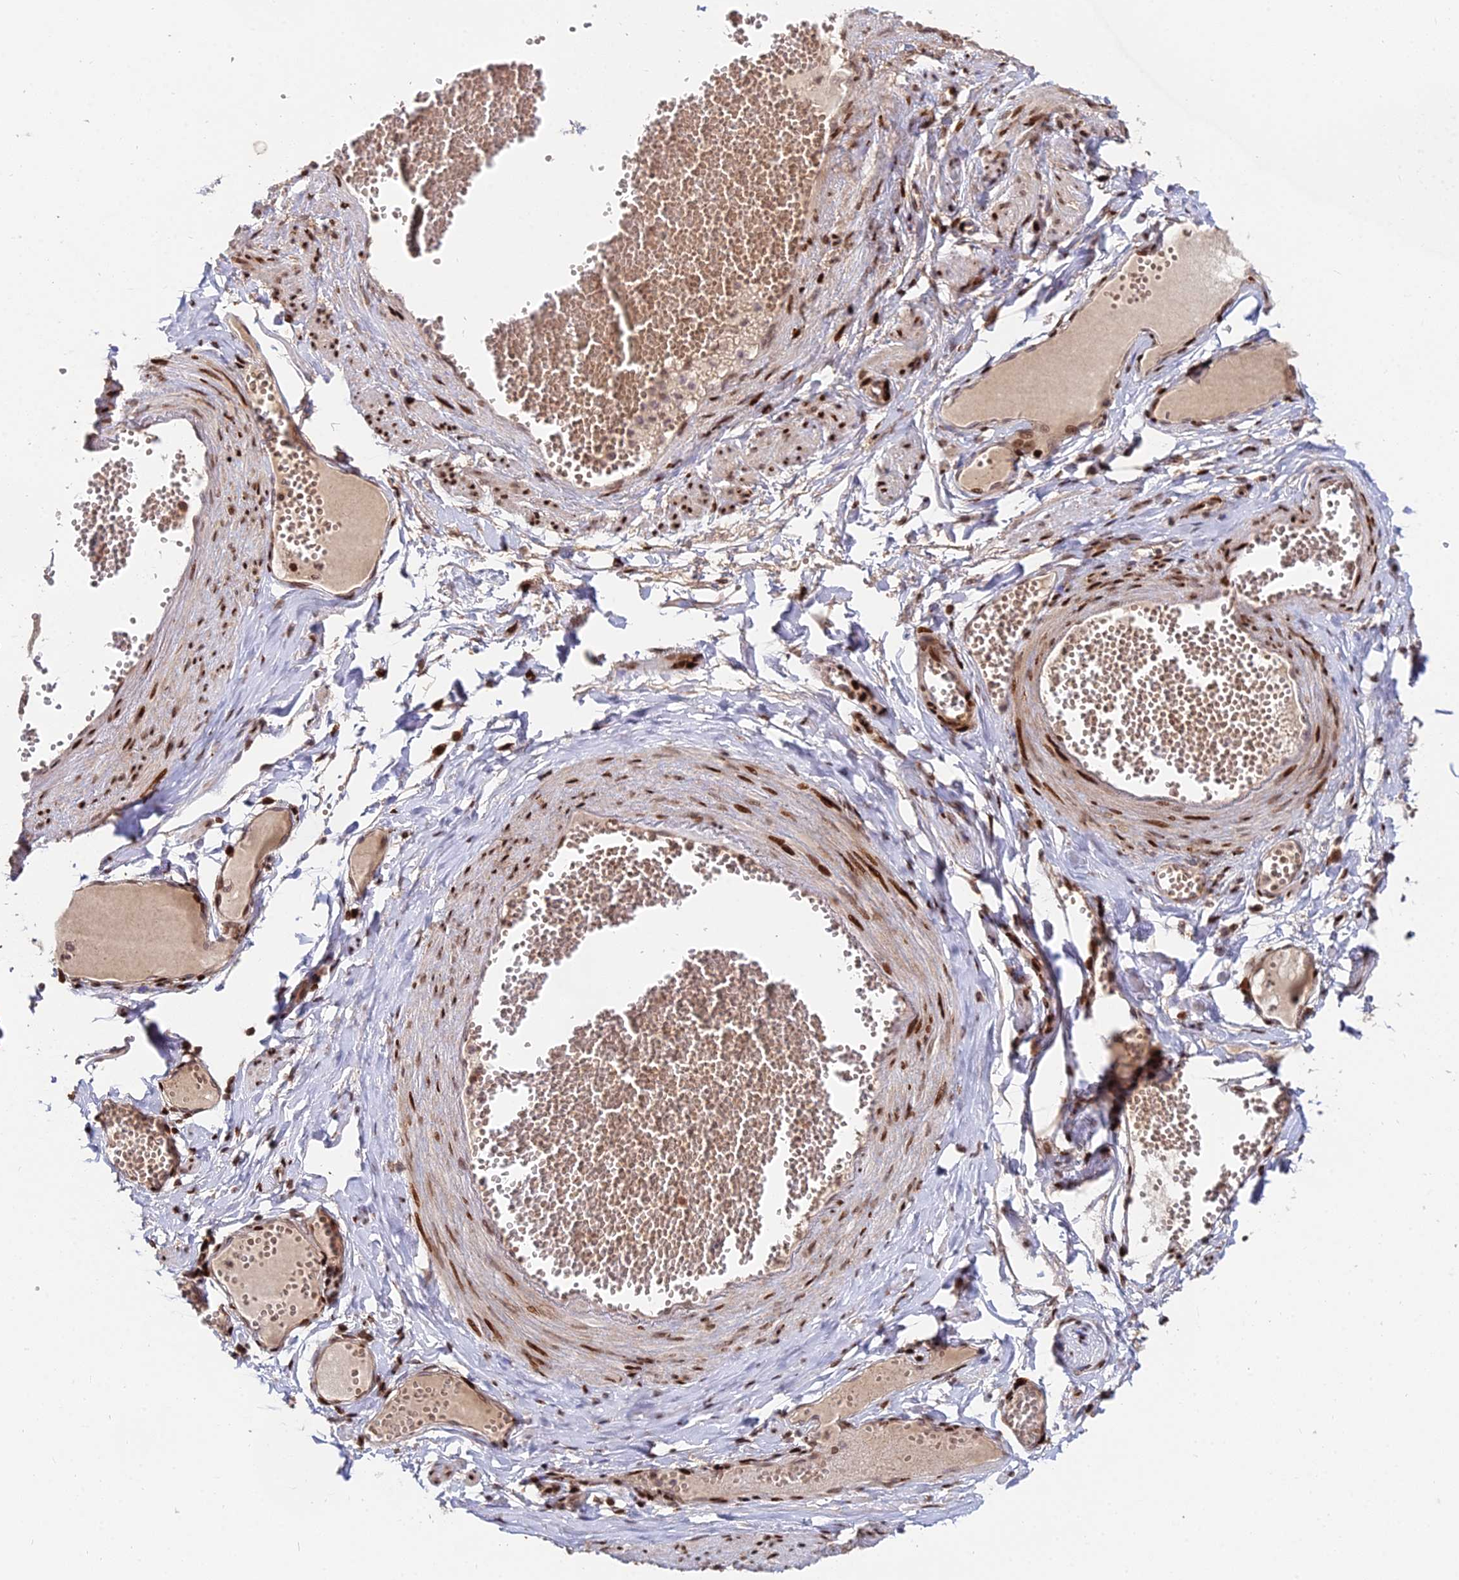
{"staining": {"intensity": "moderate", "quantity": ">75%", "location": "cytoplasmic/membranous,nuclear"}, "tissue": "soft tissue", "cell_type": "Fibroblasts", "image_type": "normal", "snomed": [{"axis": "morphology", "description": "Normal tissue, NOS"}, {"axis": "topography", "description": "Smooth muscle"}, {"axis": "topography", "description": "Peripheral nerve tissue"}], "caption": "A high-resolution micrograph shows IHC staining of normal soft tissue, which reveals moderate cytoplasmic/membranous,nuclear expression in about >75% of fibroblasts.", "gene": "RBMS2", "patient": {"sex": "female", "age": 39}}